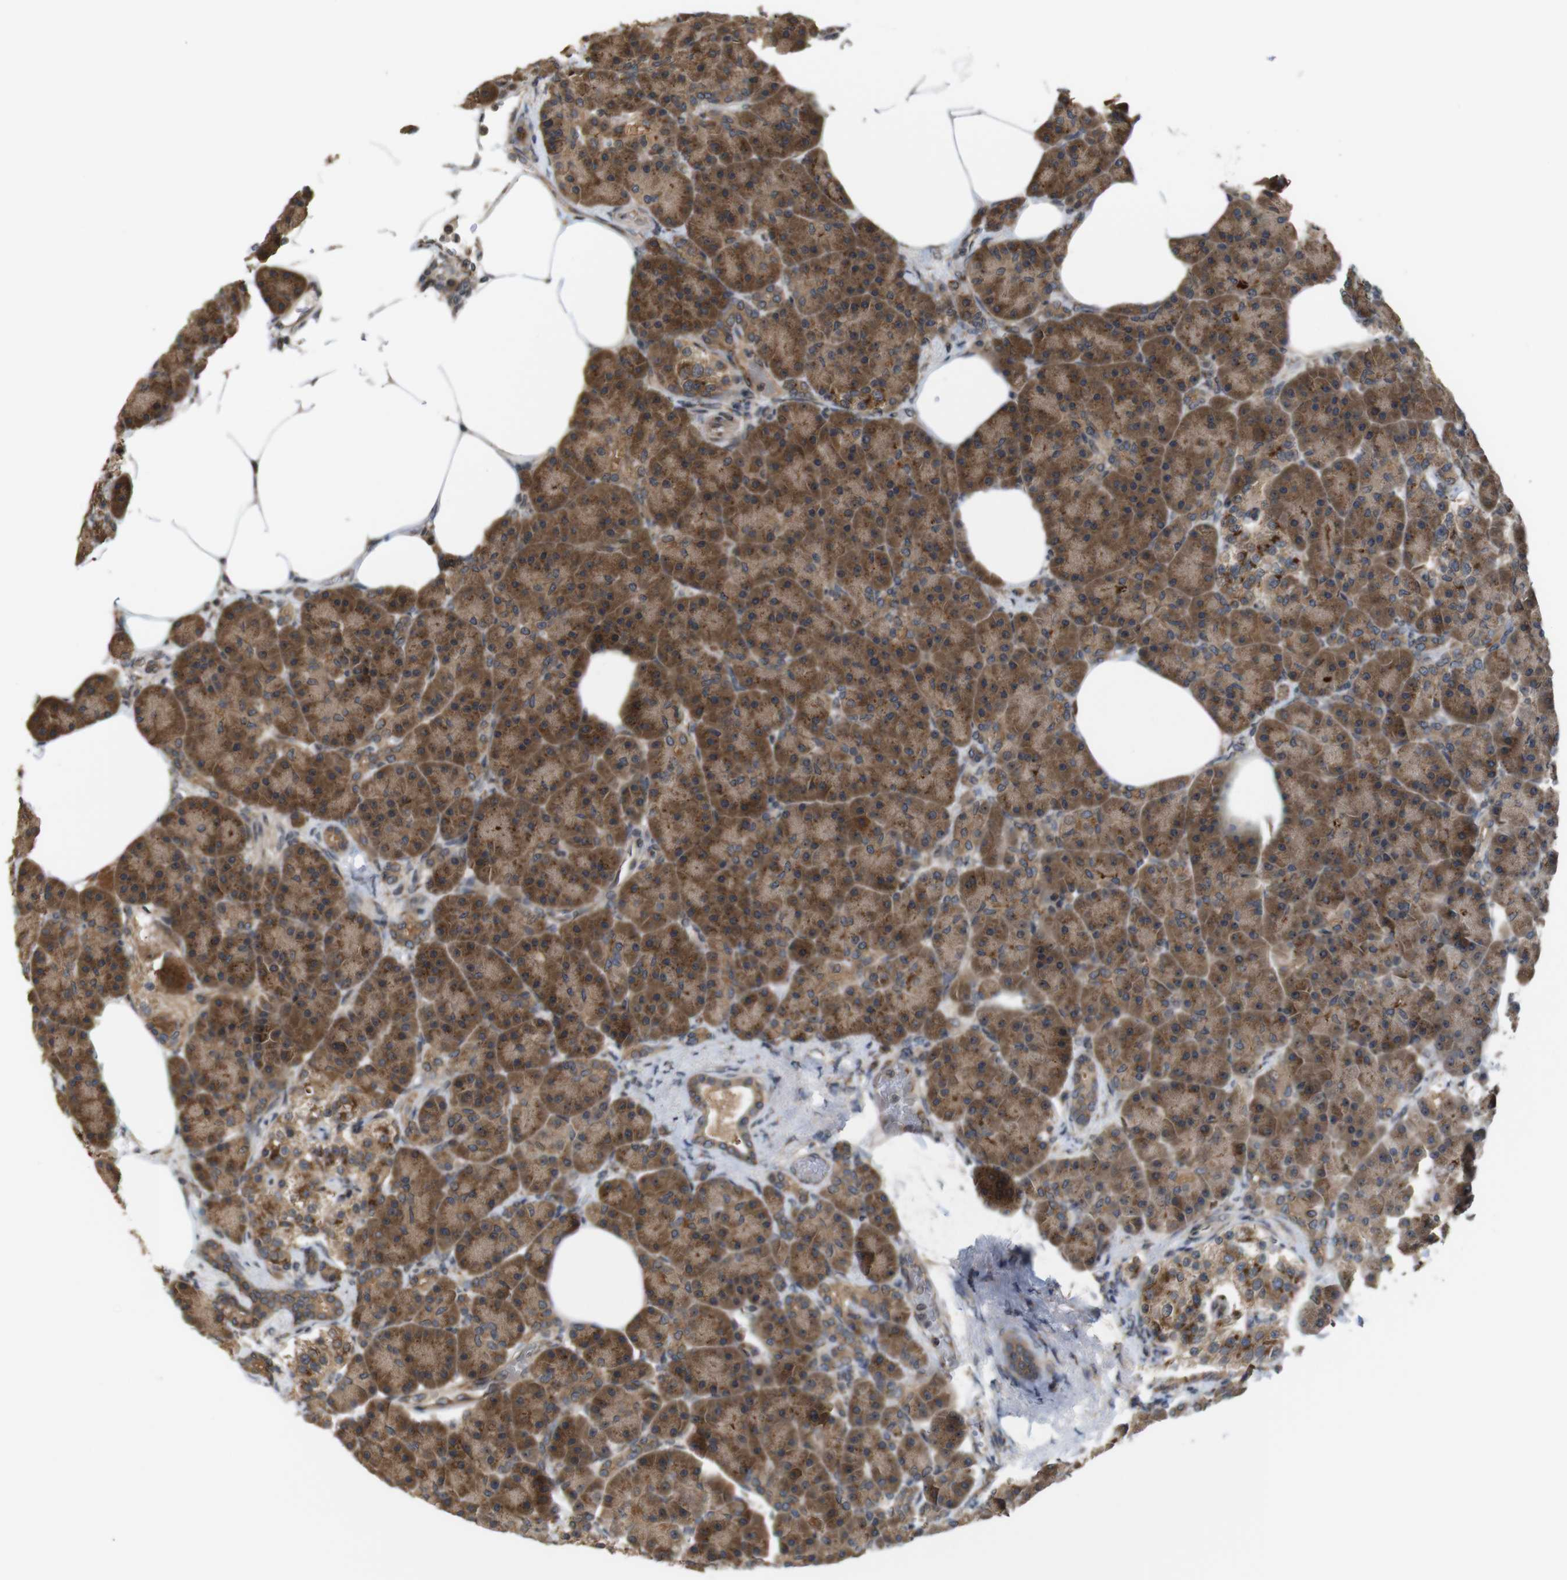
{"staining": {"intensity": "moderate", "quantity": ">75%", "location": "cytoplasmic/membranous"}, "tissue": "pancreas", "cell_type": "Exocrine glandular cells", "image_type": "normal", "snomed": [{"axis": "morphology", "description": "Normal tissue, NOS"}, {"axis": "topography", "description": "Pancreas"}], "caption": "About >75% of exocrine glandular cells in benign human pancreas reveal moderate cytoplasmic/membranous protein positivity as visualized by brown immunohistochemical staining.", "gene": "EFCAB14", "patient": {"sex": "female", "age": 70}}